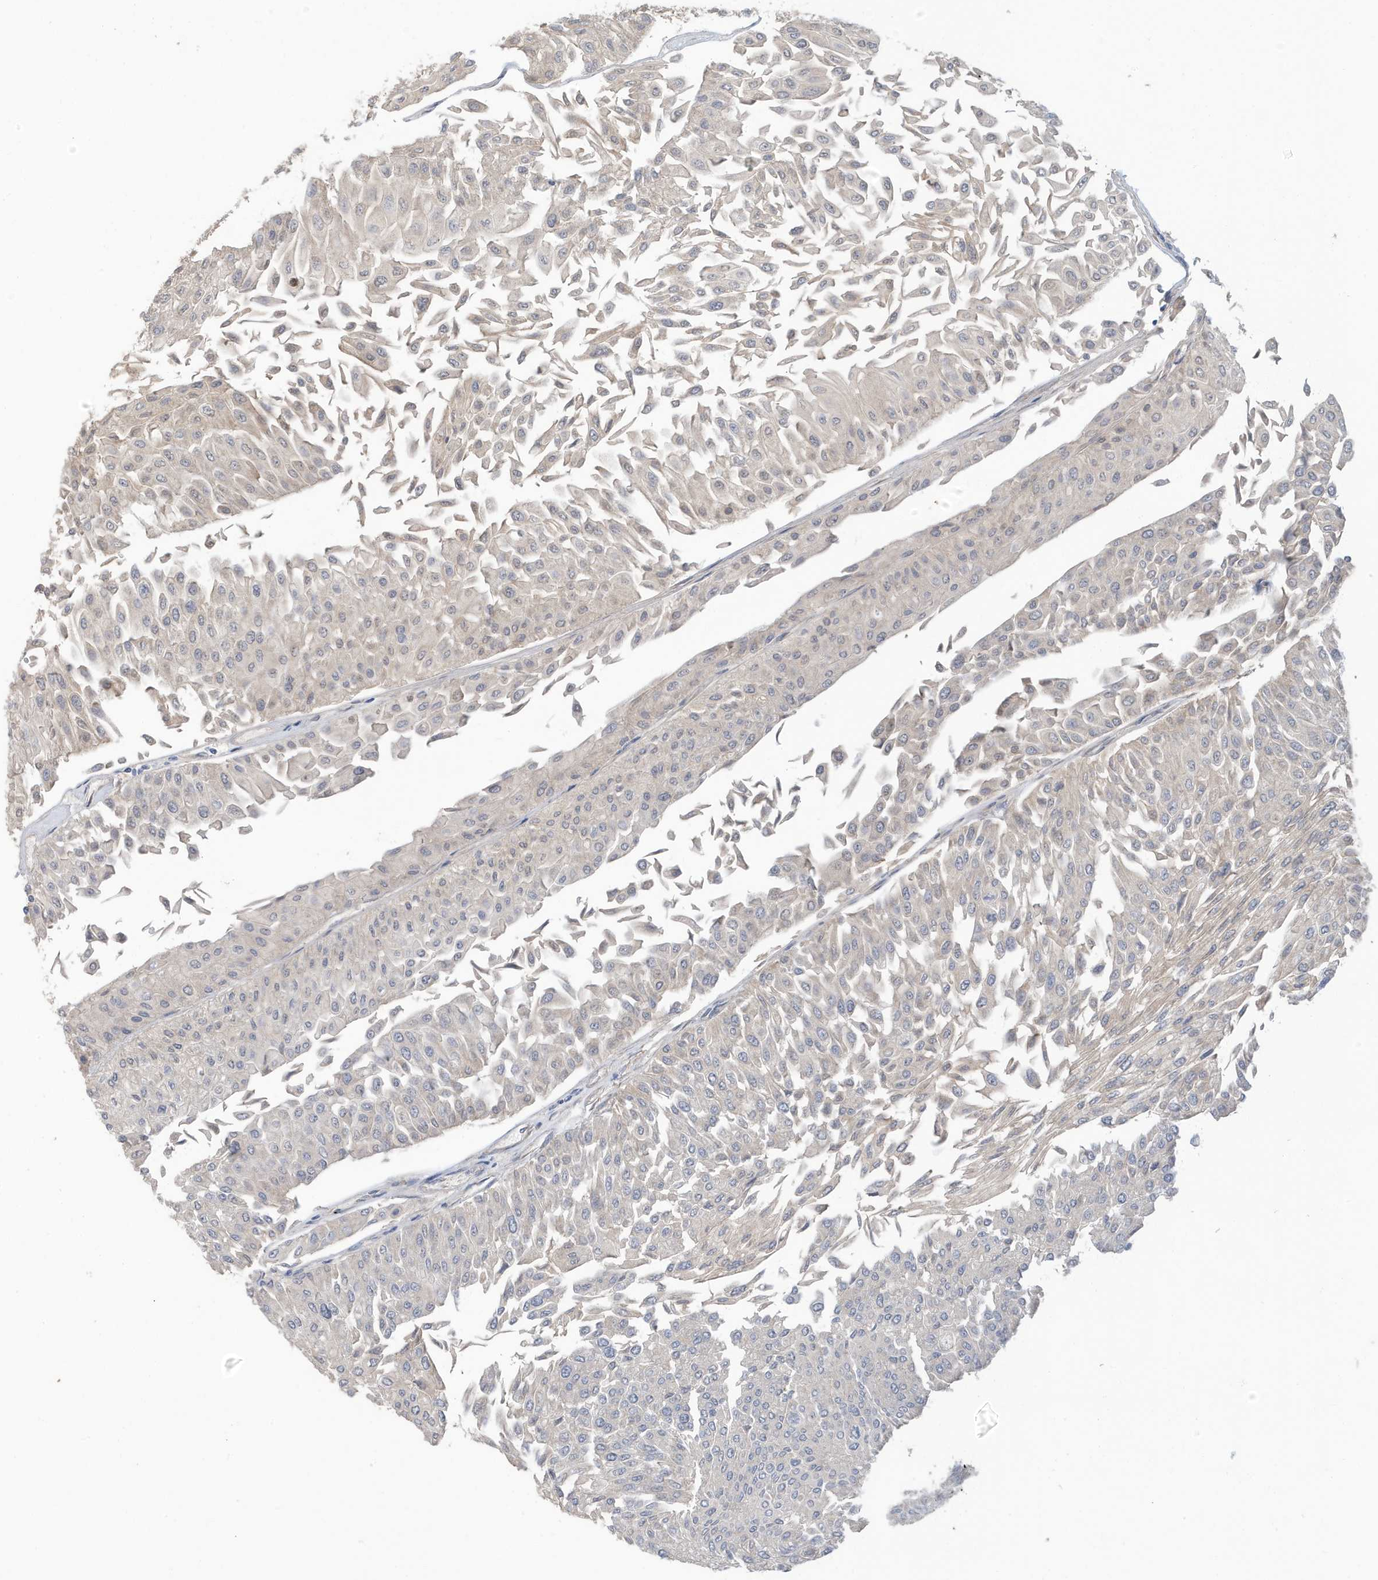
{"staining": {"intensity": "negative", "quantity": "none", "location": "none"}, "tissue": "urothelial cancer", "cell_type": "Tumor cells", "image_type": "cancer", "snomed": [{"axis": "morphology", "description": "Urothelial carcinoma, Low grade"}, {"axis": "topography", "description": "Urinary bladder"}], "caption": "Immunohistochemistry image of neoplastic tissue: human low-grade urothelial carcinoma stained with DAB displays no significant protein positivity in tumor cells.", "gene": "LAPTM4A", "patient": {"sex": "male", "age": 67}}